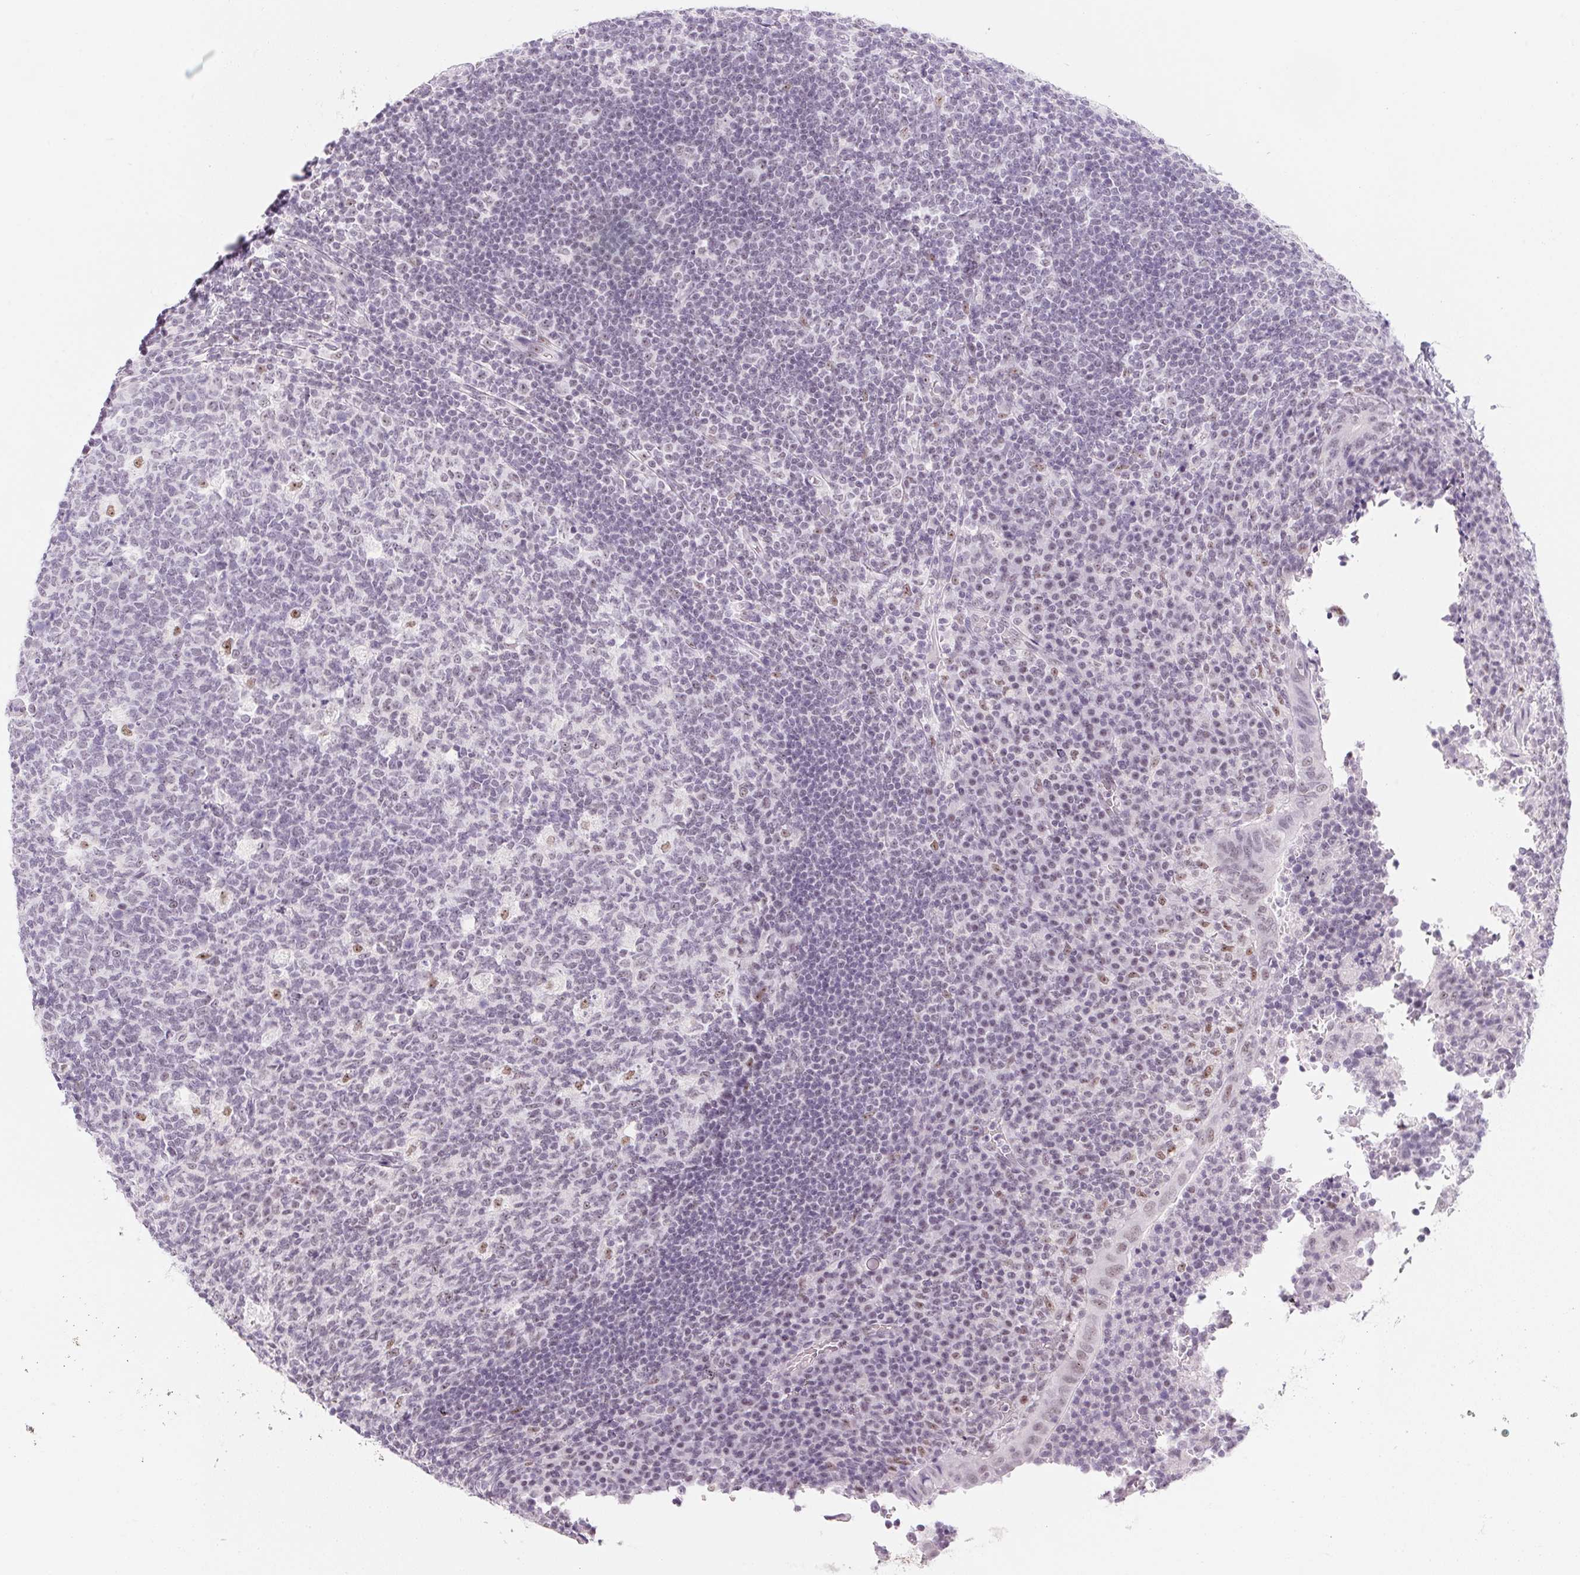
{"staining": {"intensity": "negative", "quantity": "none", "location": "none"}, "tissue": "appendix", "cell_type": "Glandular cells", "image_type": "normal", "snomed": [{"axis": "morphology", "description": "Normal tissue, NOS"}, {"axis": "topography", "description": "Appendix"}], "caption": "An immunohistochemistry photomicrograph of normal appendix is shown. There is no staining in glandular cells of appendix.", "gene": "ZIC4", "patient": {"sex": "male", "age": 18}}